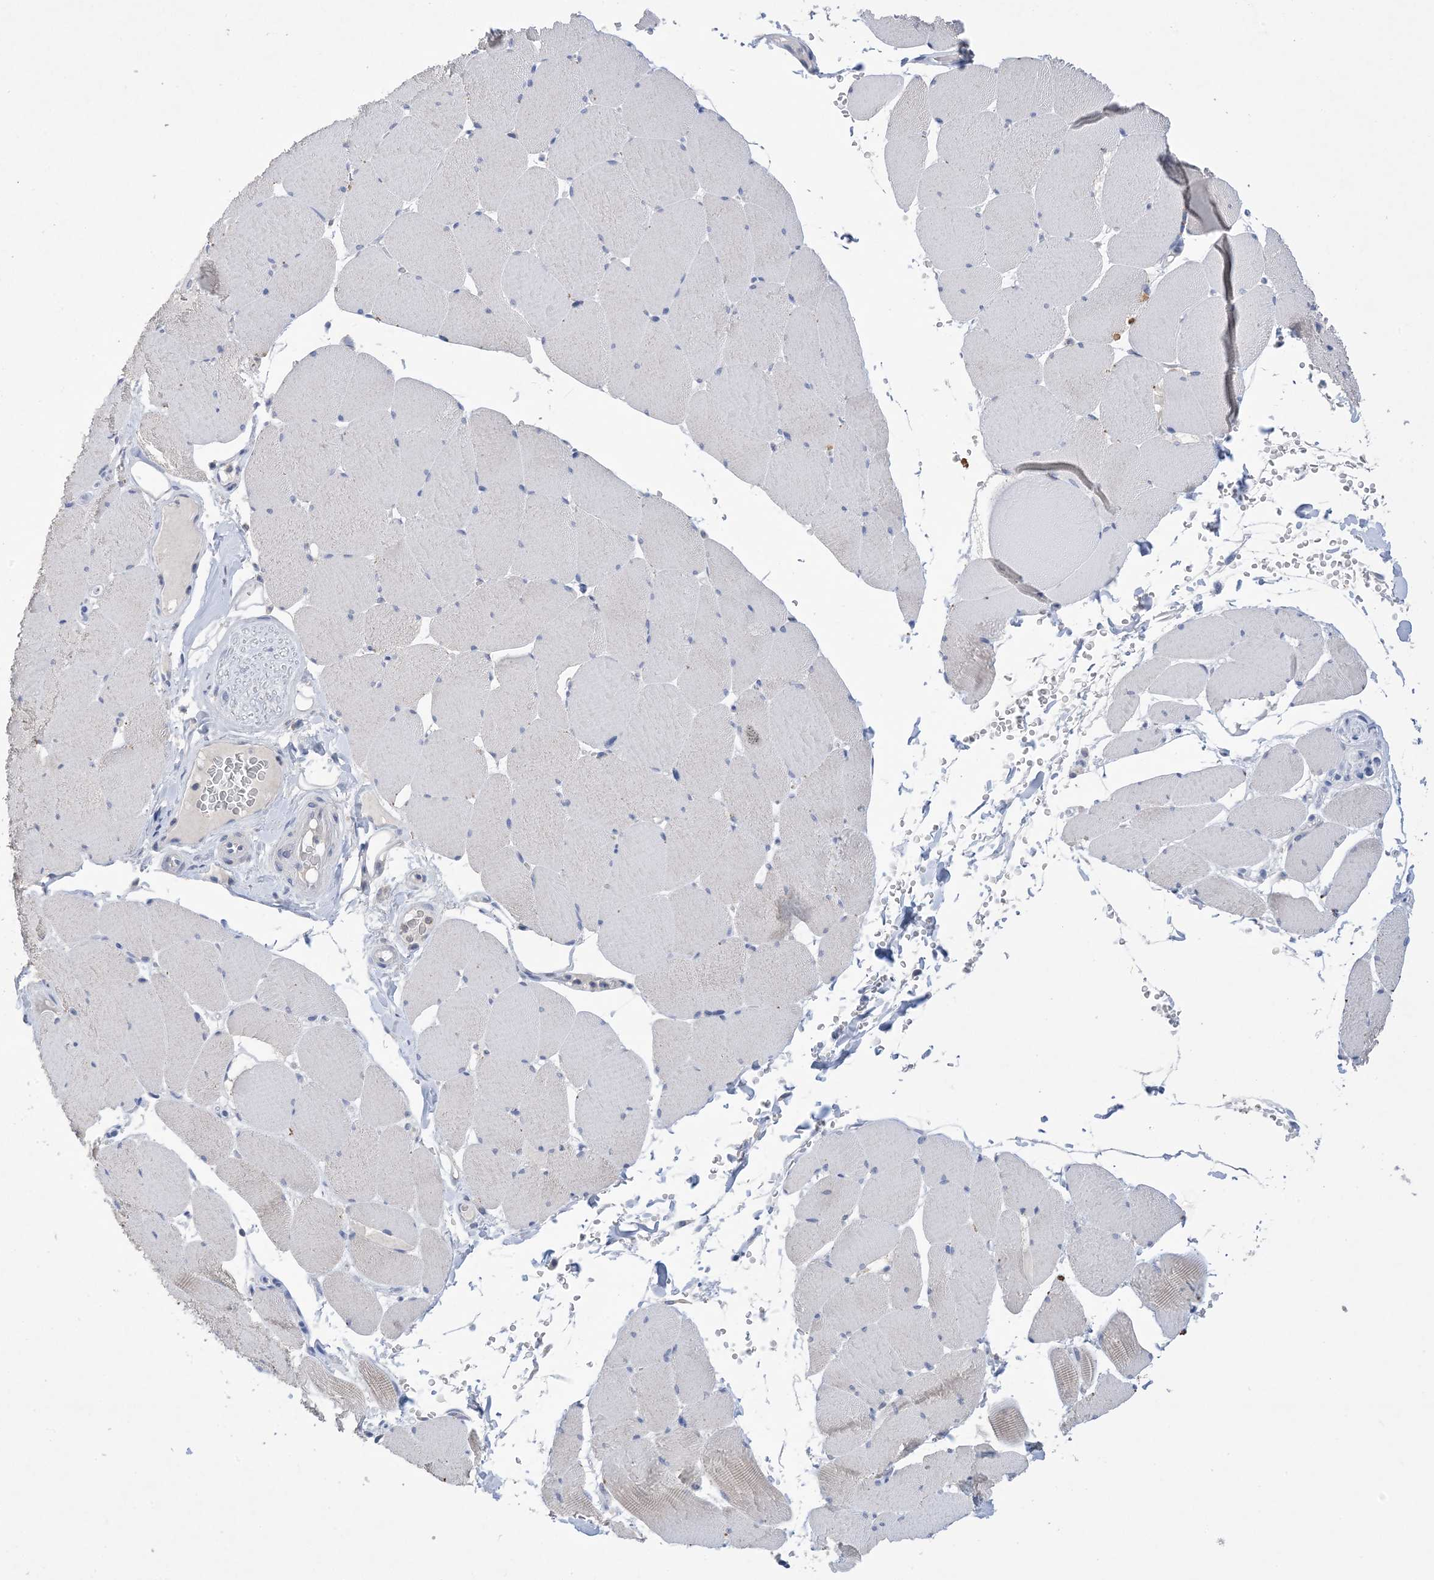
{"staining": {"intensity": "negative", "quantity": "none", "location": "none"}, "tissue": "skeletal muscle", "cell_type": "Myocytes", "image_type": "normal", "snomed": [{"axis": "morphology", "description": "Normal tissue, NOS"}, {"axis": "topography", "description": "Skeletal muscle"}, {"axis": "topography", "description": "Head-Neck"}], "caption": "The photomicrograph shows no staining of myocytes in unremarkable skeletal muscle. Brightfield microscopy of immunohistochemistry (IHC) stained with DAB (brown) and hematoxylin (blue), captured at high magnification.", "gene": "DSC3", "patient": {"sex": "male", "age": 66}}